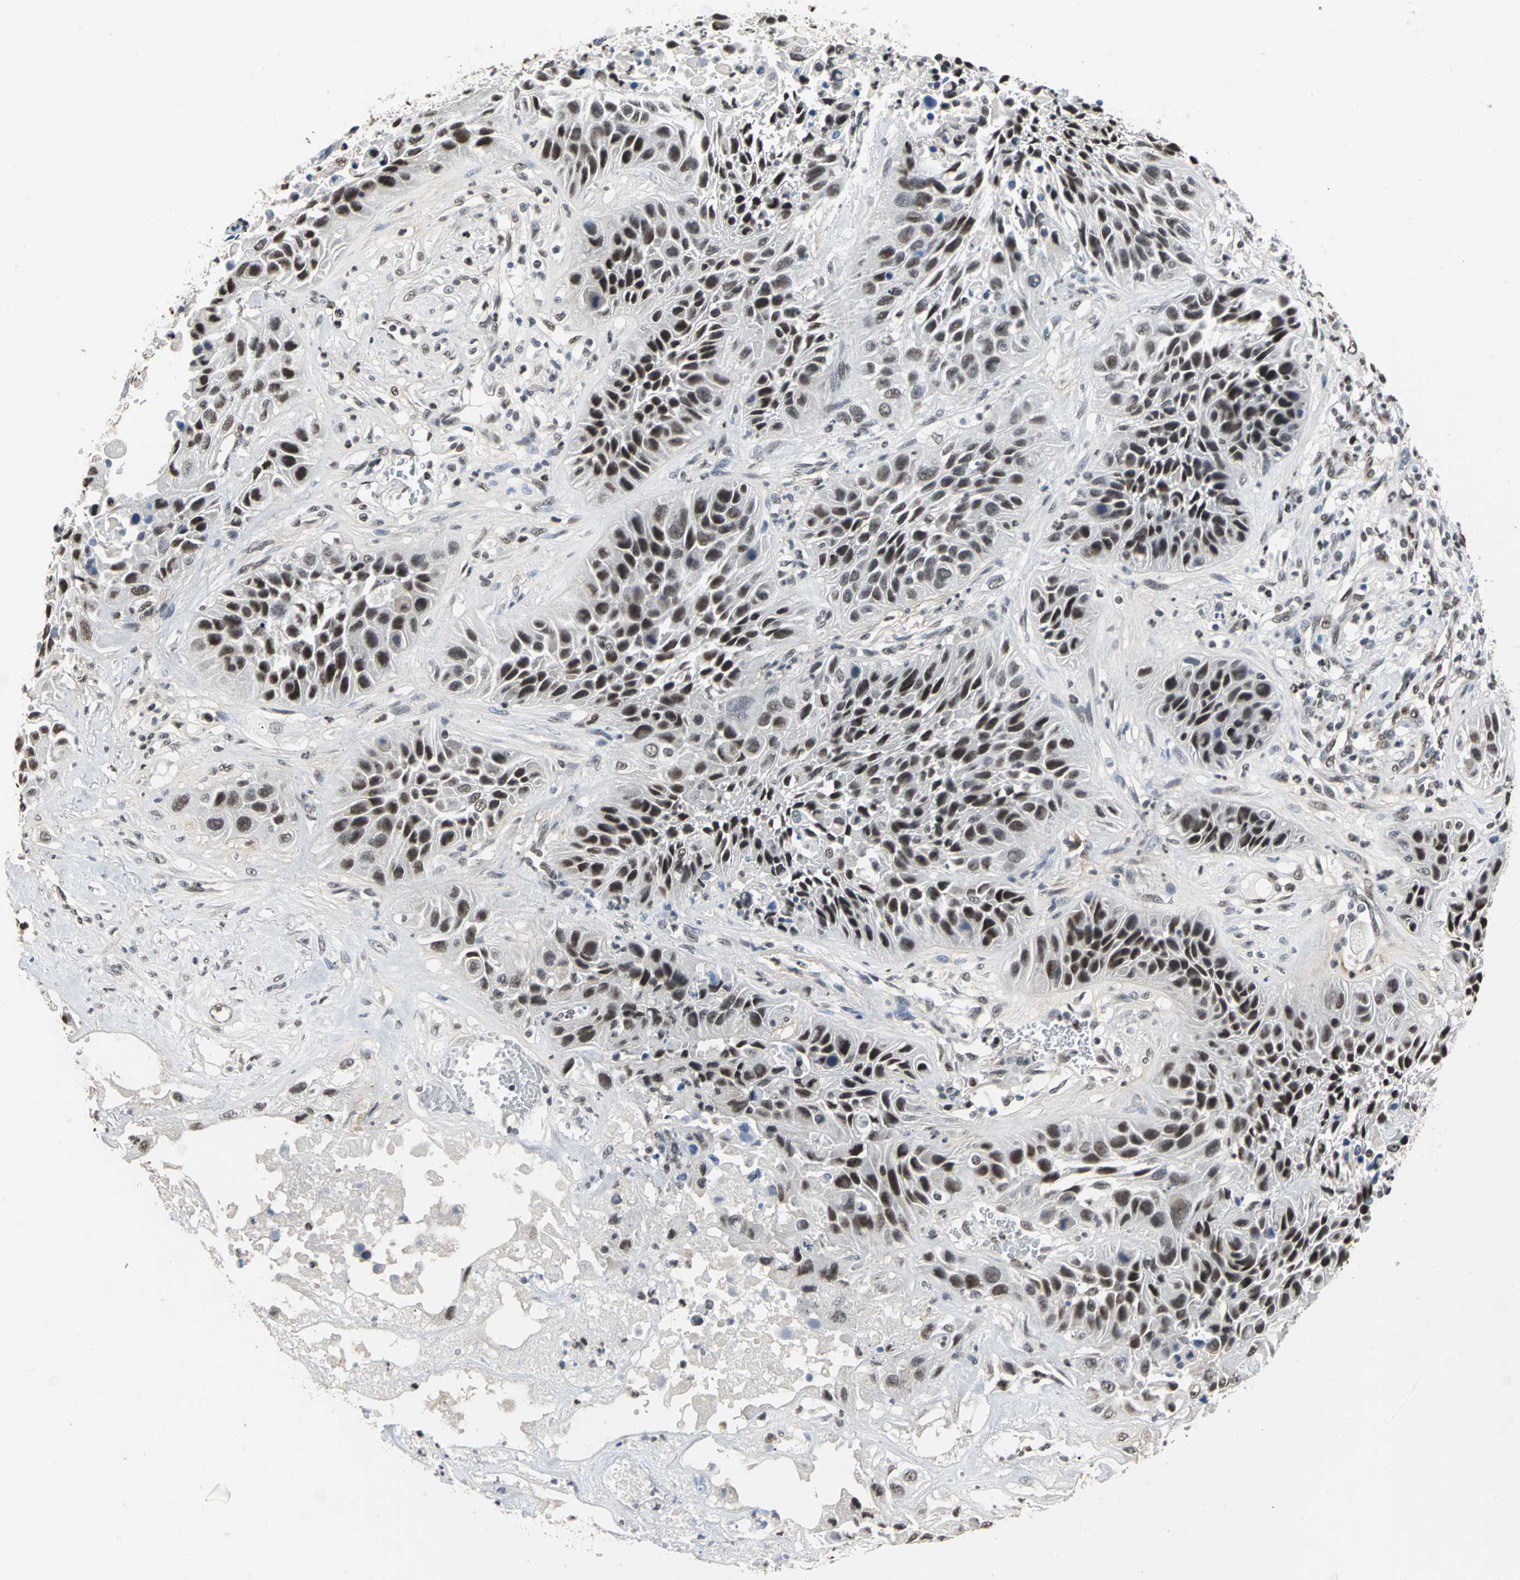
{"staining": {"intensity": "strong", "quantity": ">75%", "location": "nuclear"}, "tissue": "lung cancer", "cell_type": "Tumor cells", "image_type": "cancer", "snomed": [{"axis": "morphology", "description": "Squamous cell carcinoma, NOS"}, {"axis": "topography", "description": "Lung"}], "caption": "About >75% of tumor cells in squamous cell carcinoma (lung) display strong nuclear protein expression as visualized by brown immunohistochemical staining.", "gene": "CCDC88C", "patient": {"sex": "female", "age": 76}}